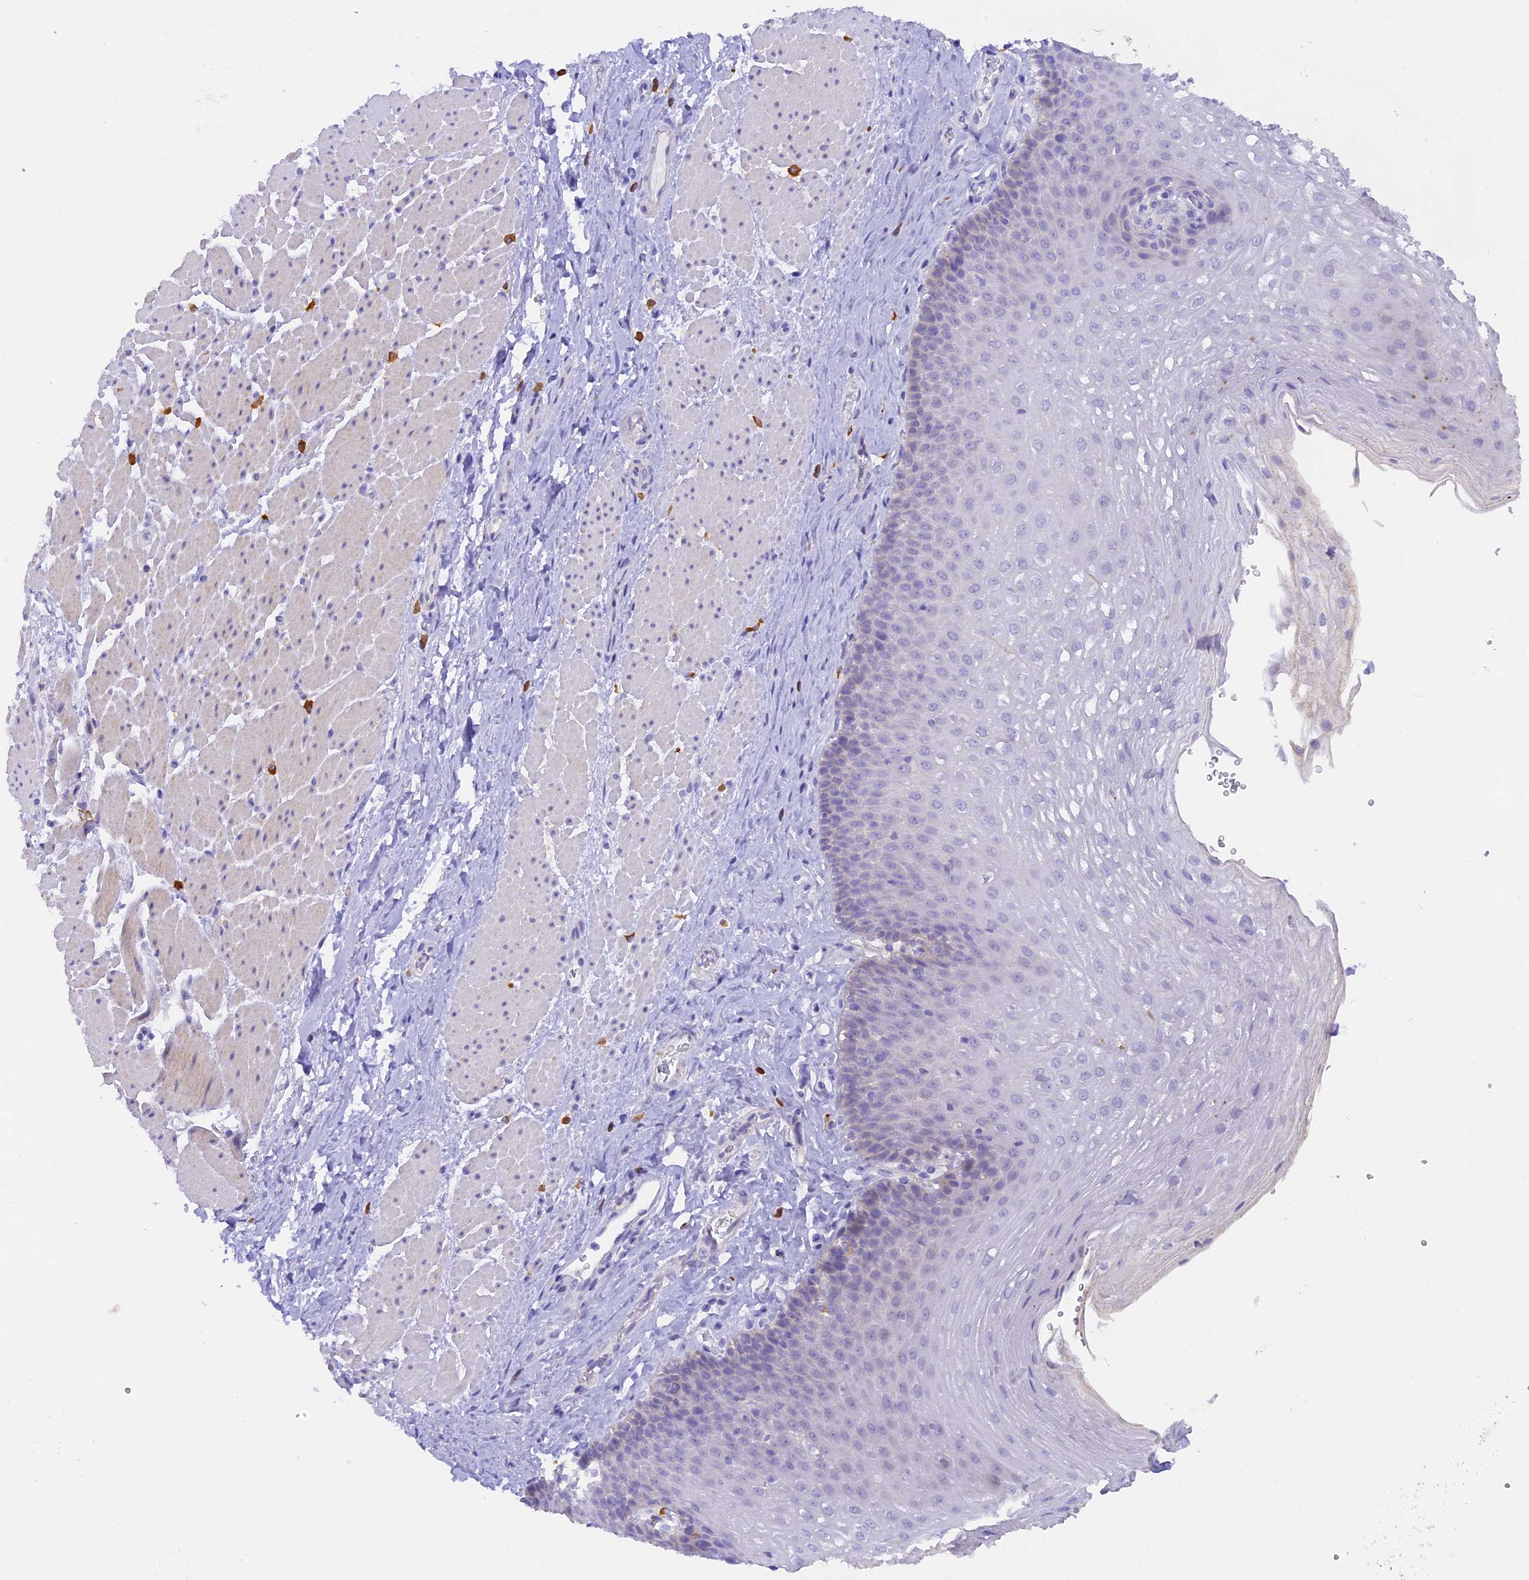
{"staining": {"intensity": "negative", "quantity": "none", "location": "none"}, "tissue": "esophagus", "cell_type": "Squamous epithelial cells", "image_type": "normal", "snomed": [{"axis": "morphology", "description": "Normal tissue, NOS"}, {"axis": "topography", "description": "Esophagus"}], "caption": "An IHC micrograph of unremarkable esophagus is shown. There is no staining in squamous epithelial cells of esophagus. (DAB immunohistochemistry (IHC) with hematoxylin counter stain).", "gene": "COL6A5", "patient": {"sex": "female", "age": 66}}